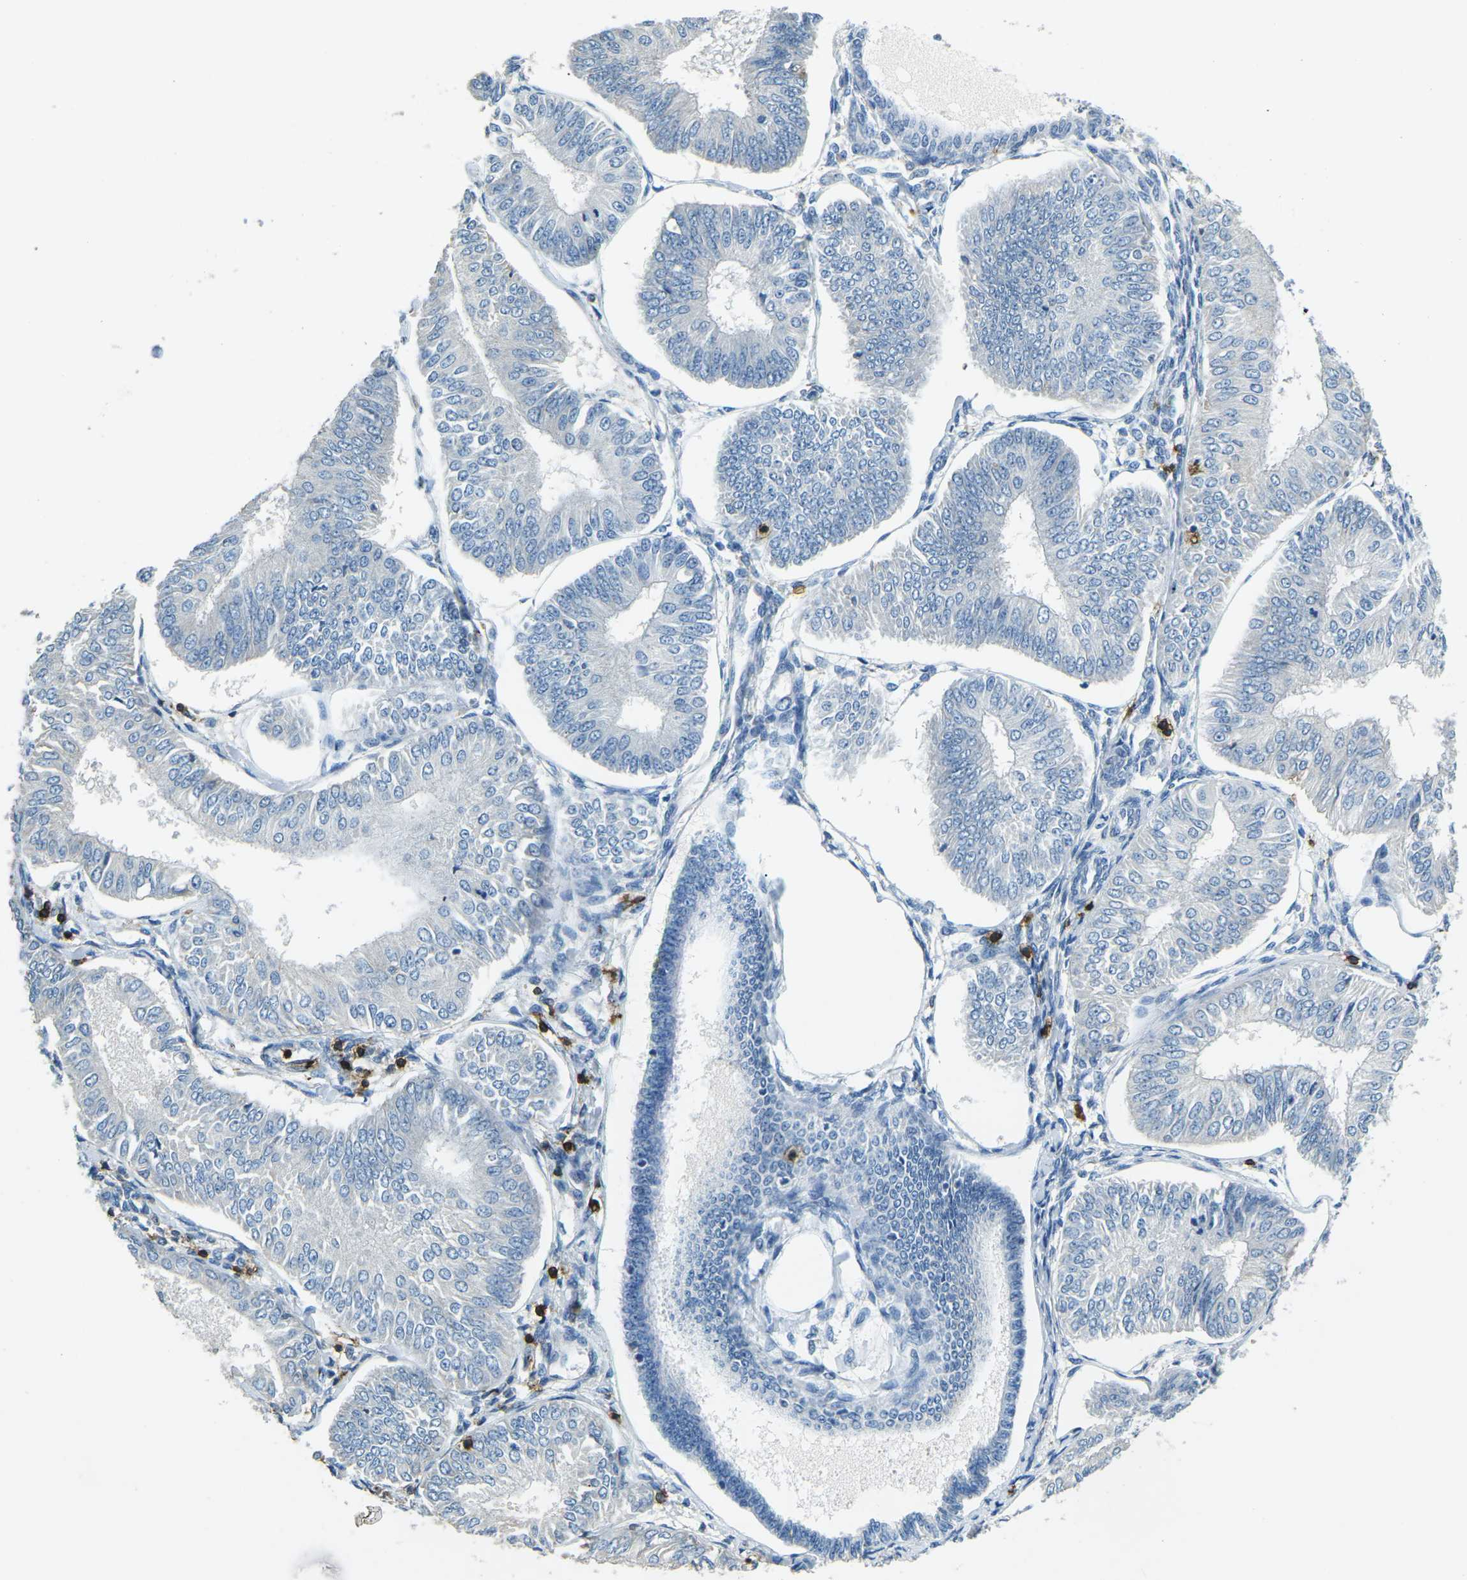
{"staining": {"intensity": "negative", "quantity": "none", "location": "none"}, "tissue": "endometrial cancer", "cell_type": "Tumor cells", "image_type": "cancer", "snomed": [{"axis": "morphology", "description": "Adenocarcinoma, NOS"}, {"axis": "topography", "description": "Endometrium"}], "caption": "The image reveals no significant staining in tumor cells of endometrial cancer (adenocarcinoma).", "gene": "CD6", "patient": {"sex": "female", "age": 58}}